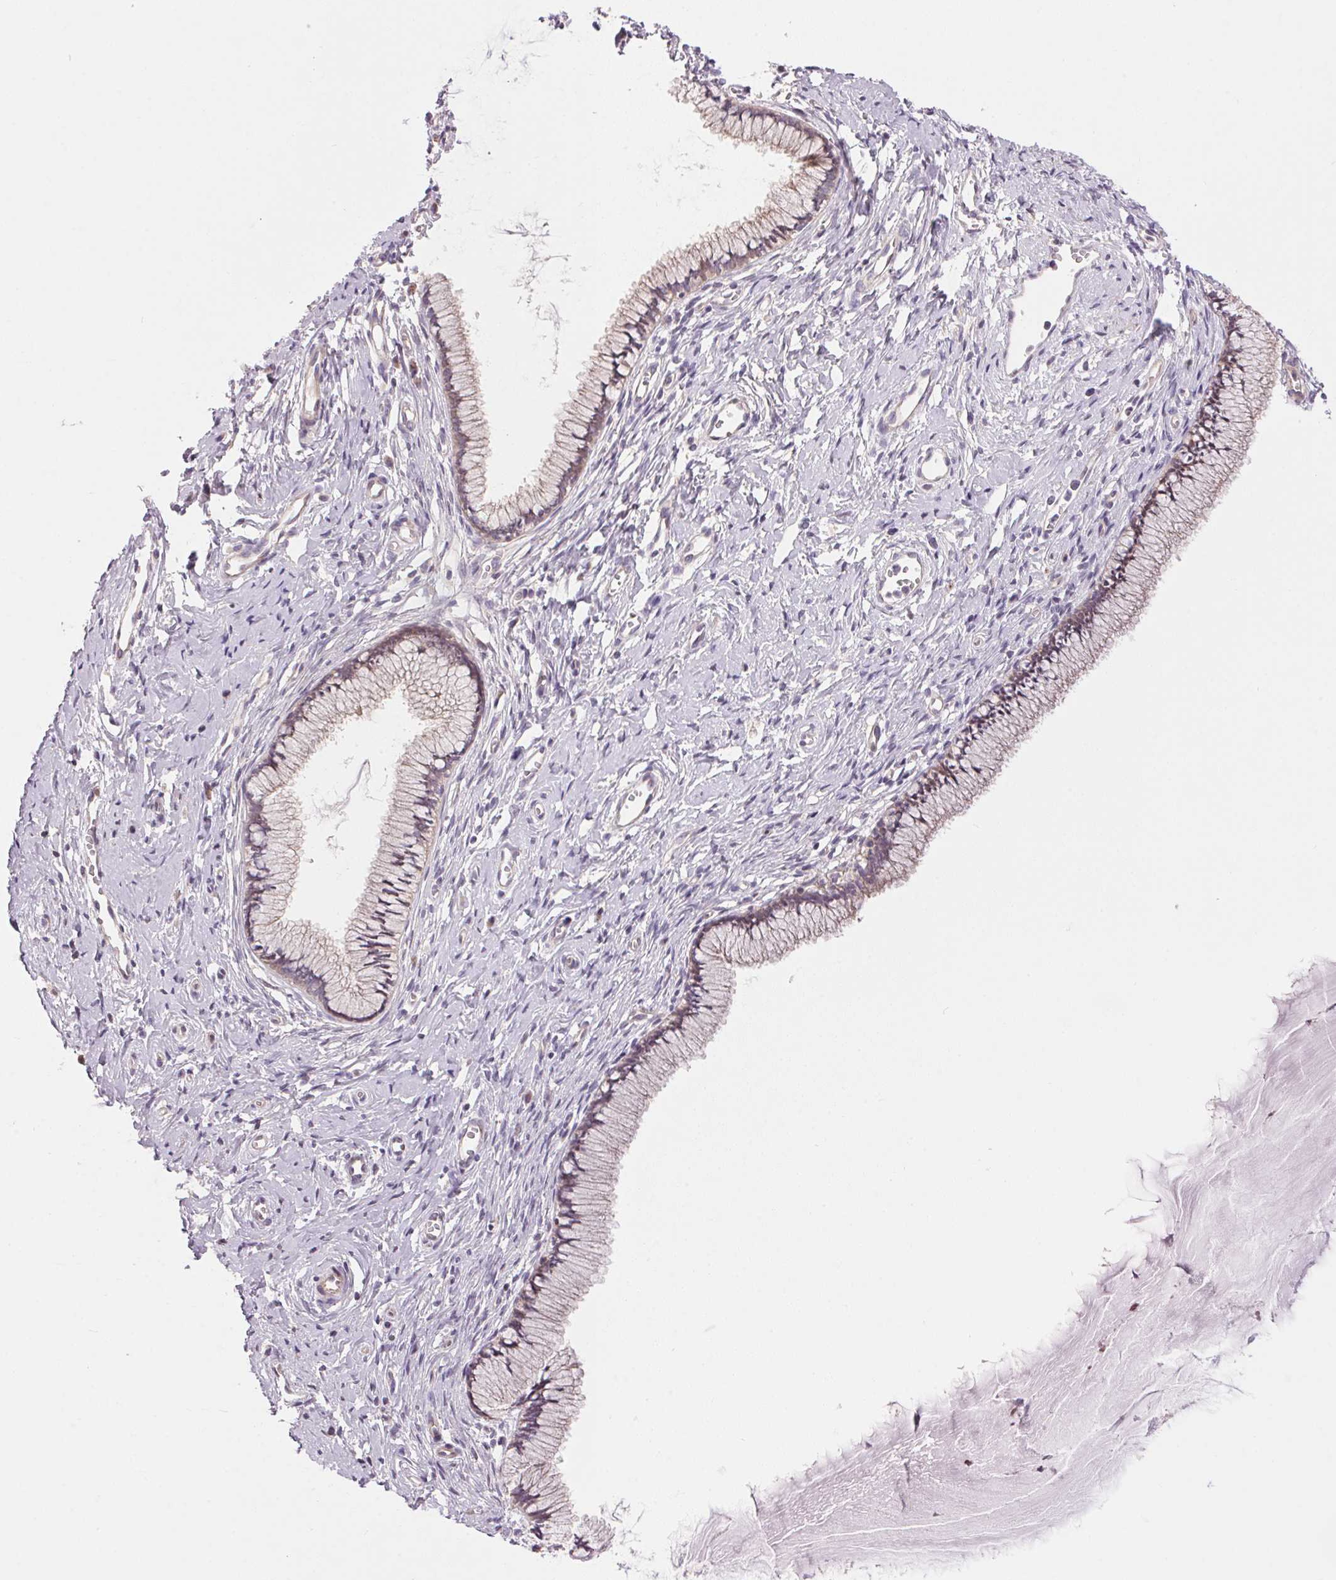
{"staining": {"intensity": "weak", "quantity": "<25%", "location": "cytoplasmic/membranous"}, "tissue": "cervix", "cell_type": "Glandular cells", "image_type": "normal", "snomed": [{"axis": "morphology", "description": "Normal tissue, NOS"}, {"axis": "topography", "description": "Cervix"}], "caption": "Immunohistochemistry (IHC) micrograph of normal human cervix stained for a protein (brown), which reveals no expression in glandular cells.", "gene": "UNC13B", "patient": {"sex": "female", "age": 40}}